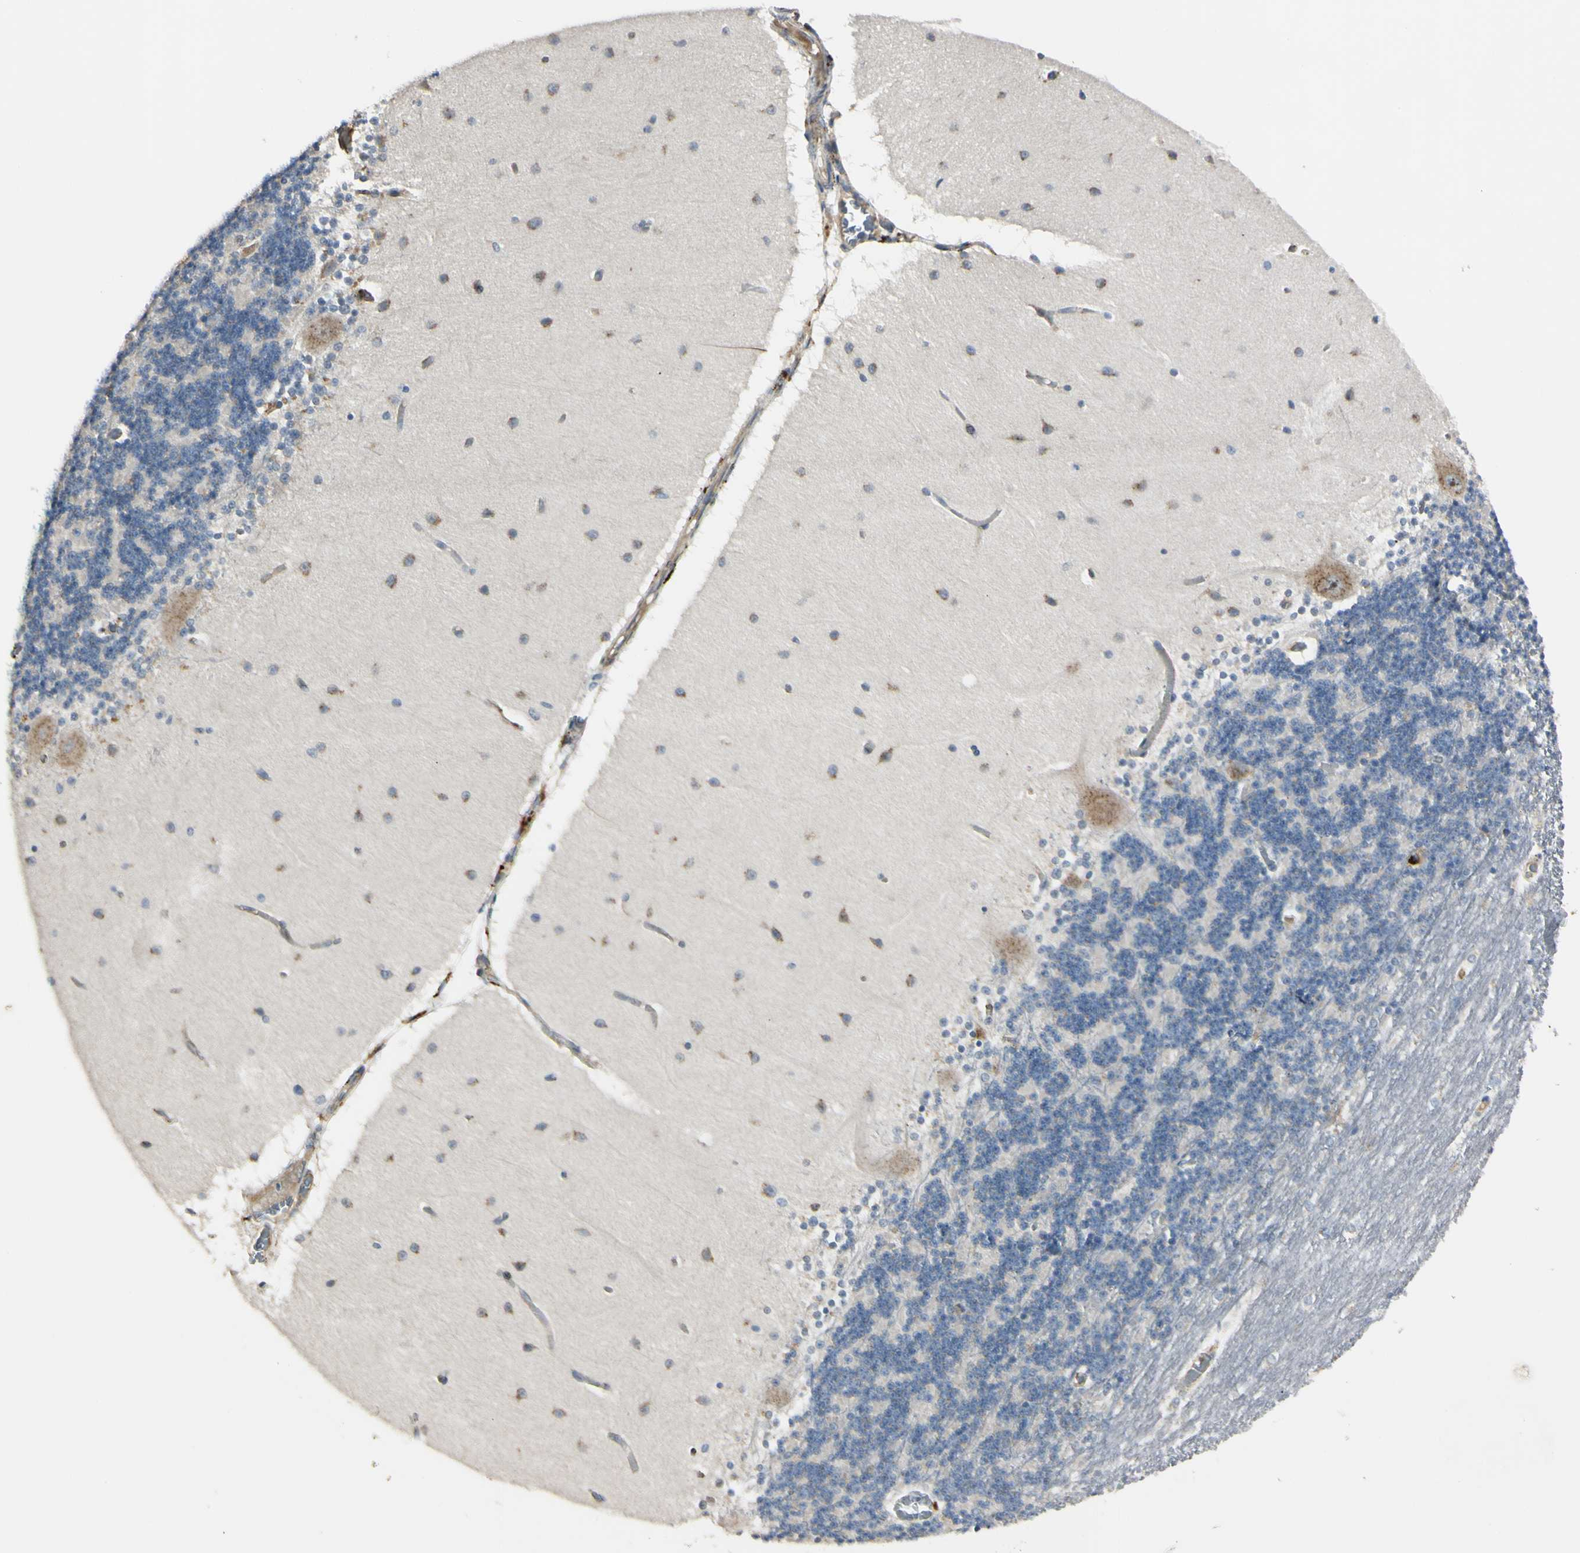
{"staining": {"intensity": "negative", "quantity": "none", "location": "none"}, "tissue": "cerebellum", "cell_type": "Cells in granular layer", "image_type": "normal", "snomed": [{"axis": "morphology", "description": "Normal tissue, NOS"}, {"axis": "topography", "description": "Cerebellum"}], "caption": "DAB (3,3'-diaminobenzidine) immunohistochemical staining of benign cerebellum displays no significant positivity in cells in granular layer. (Immunohistochemistry, brightfield microscopy, high magnification).", "gene": "NDFIP1", "patient": {"sex": "female", "age": 54}}